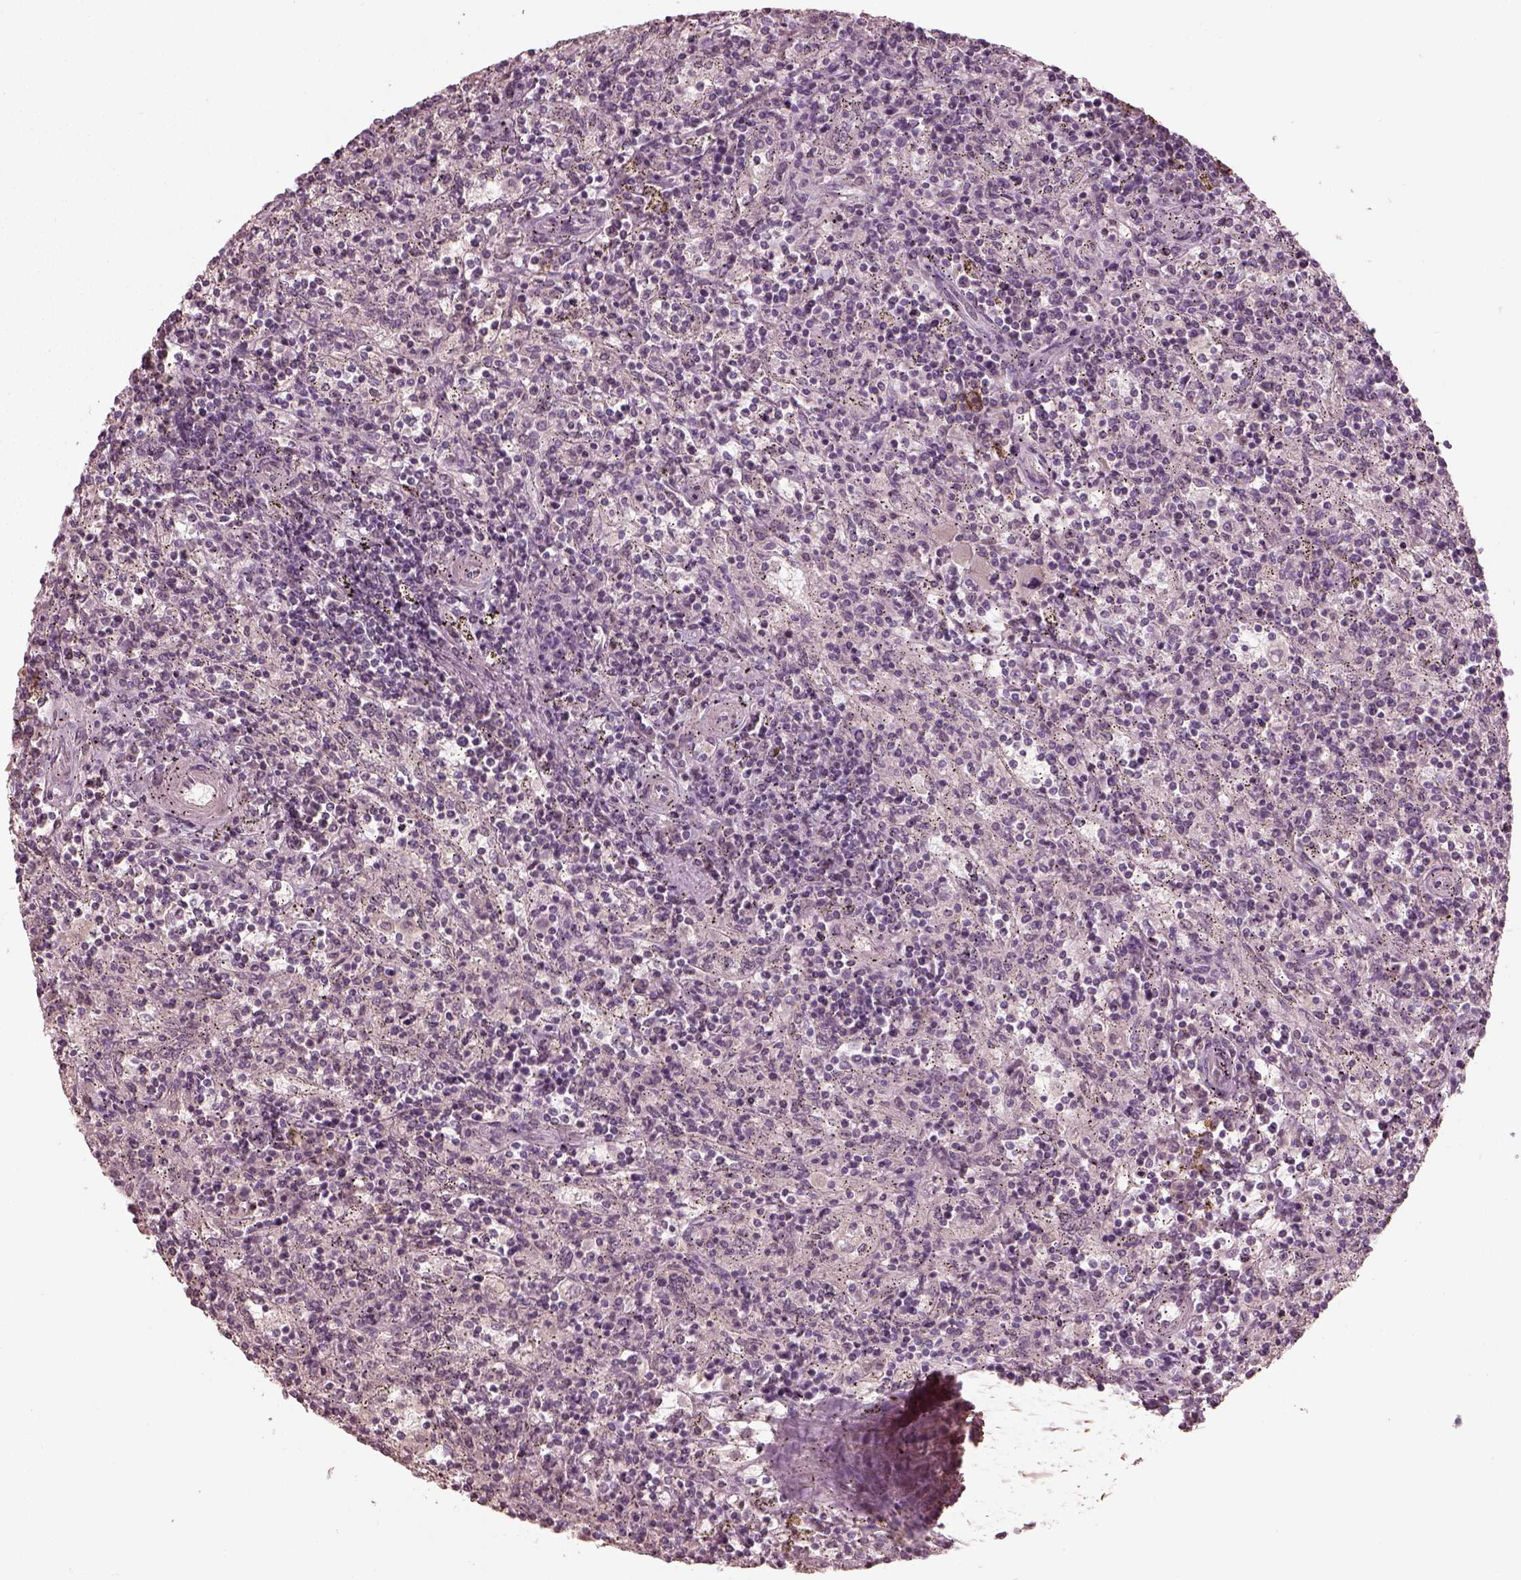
{"staining": {"intensity": "negative", "quantity": "none", "location": "none"}, "tissue": "lymphoma", "cell_type": "Tumor cells", "image_type": "cancer", "snomed": [{"axis": "morphology", "description": "Malignant lymphoma, non-Hodgkin's type, Low grade"}, {"axis": "topography", "description": "Spleen"}], "caption": "IHC of low-grade malignant lymphoma, non-Hodgkin's type reveals no staining in tumor cells.", "gene": "ADRB3", "patient": {"sex": "male", "age": 62}}